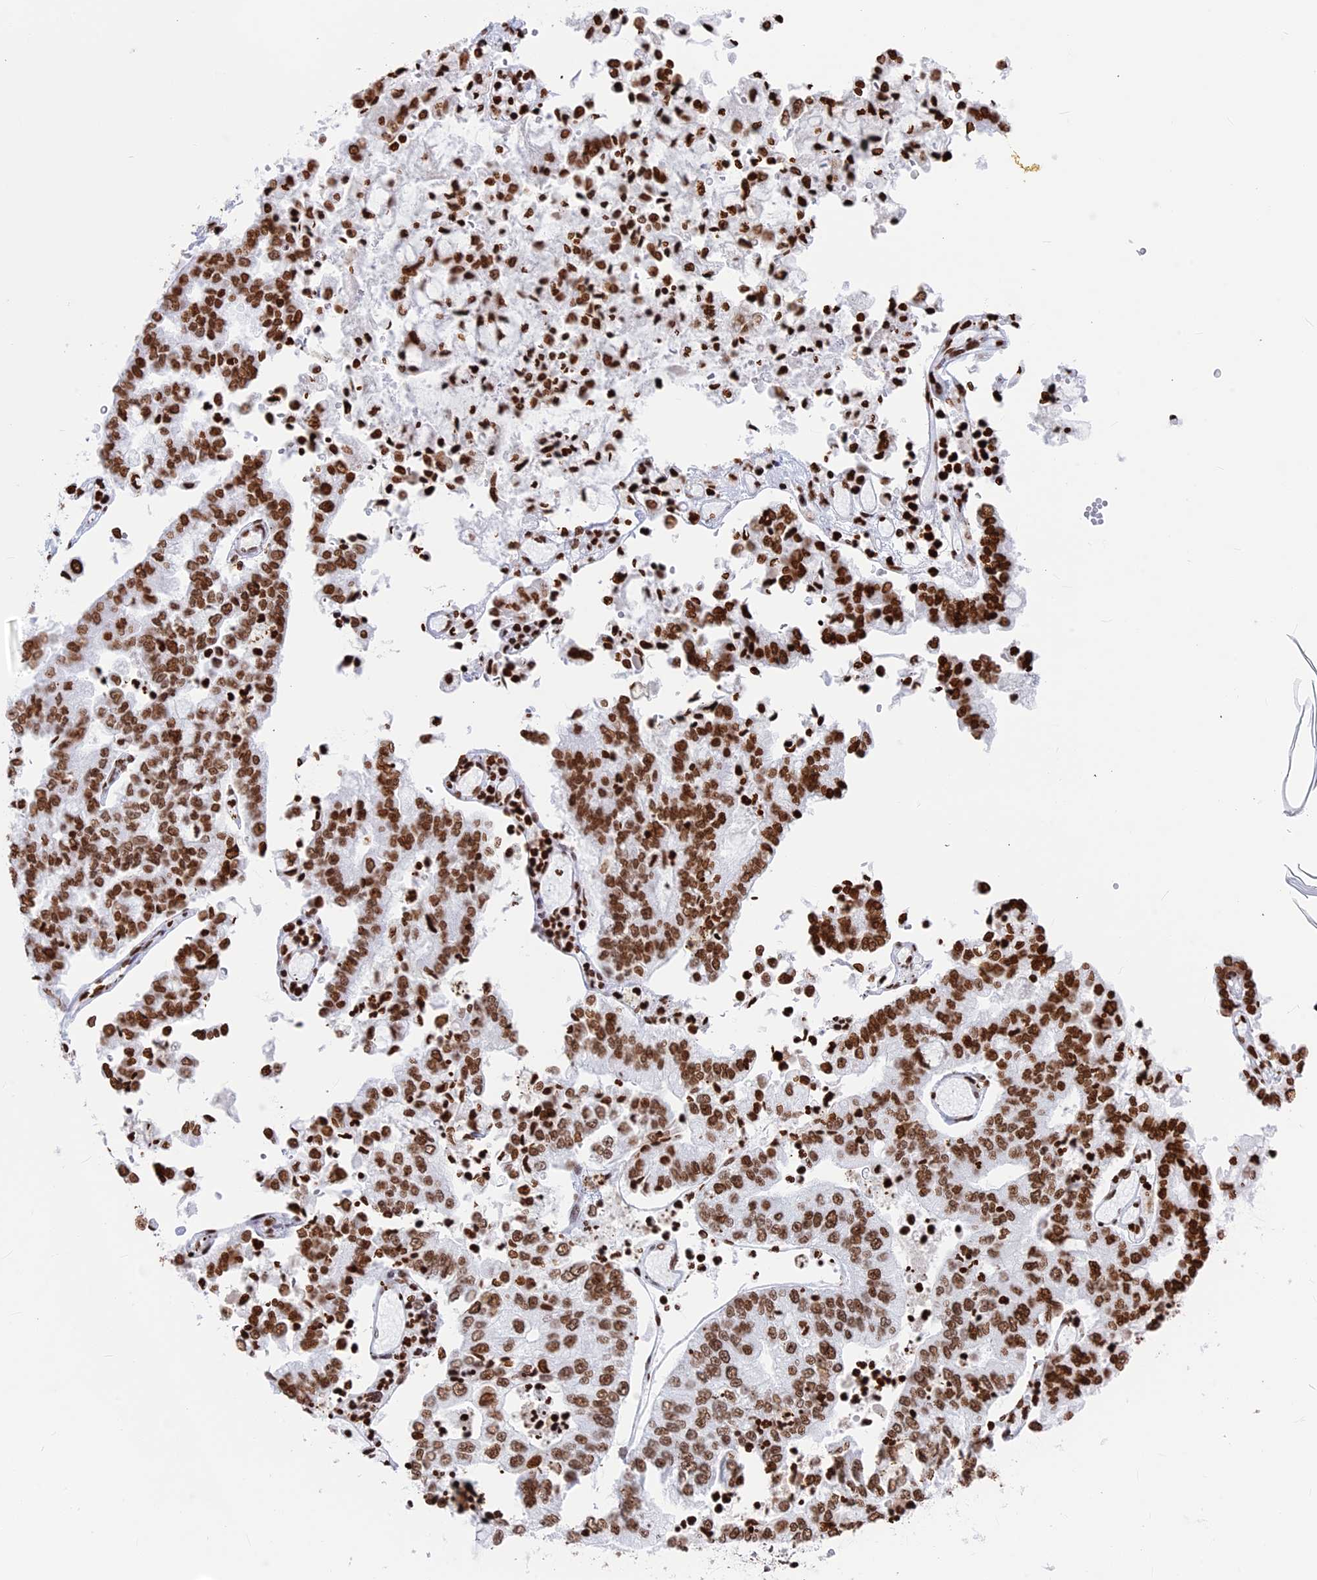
{"staining": {"intensity": "moderate", "quantity": ">75%", "location": "nuclear"}, "tissue": "stomach cancer", "cell_type": "Tumor cells", "image_type": "cancer", "snomed": [{"axis": "morphology", "description": "Adenocarcinoma, NOS"}, {"axis": "topography", "description": "Stomach"}], "caption": "A high-resolution micrograph shows IHC staining of adenocarcinoma (stomach), which exhibits moderate nuclear expression in about >75% of tumor cells.", "gene": "APOBEC3A", "patient": {"sex": "male", "age": 76}}